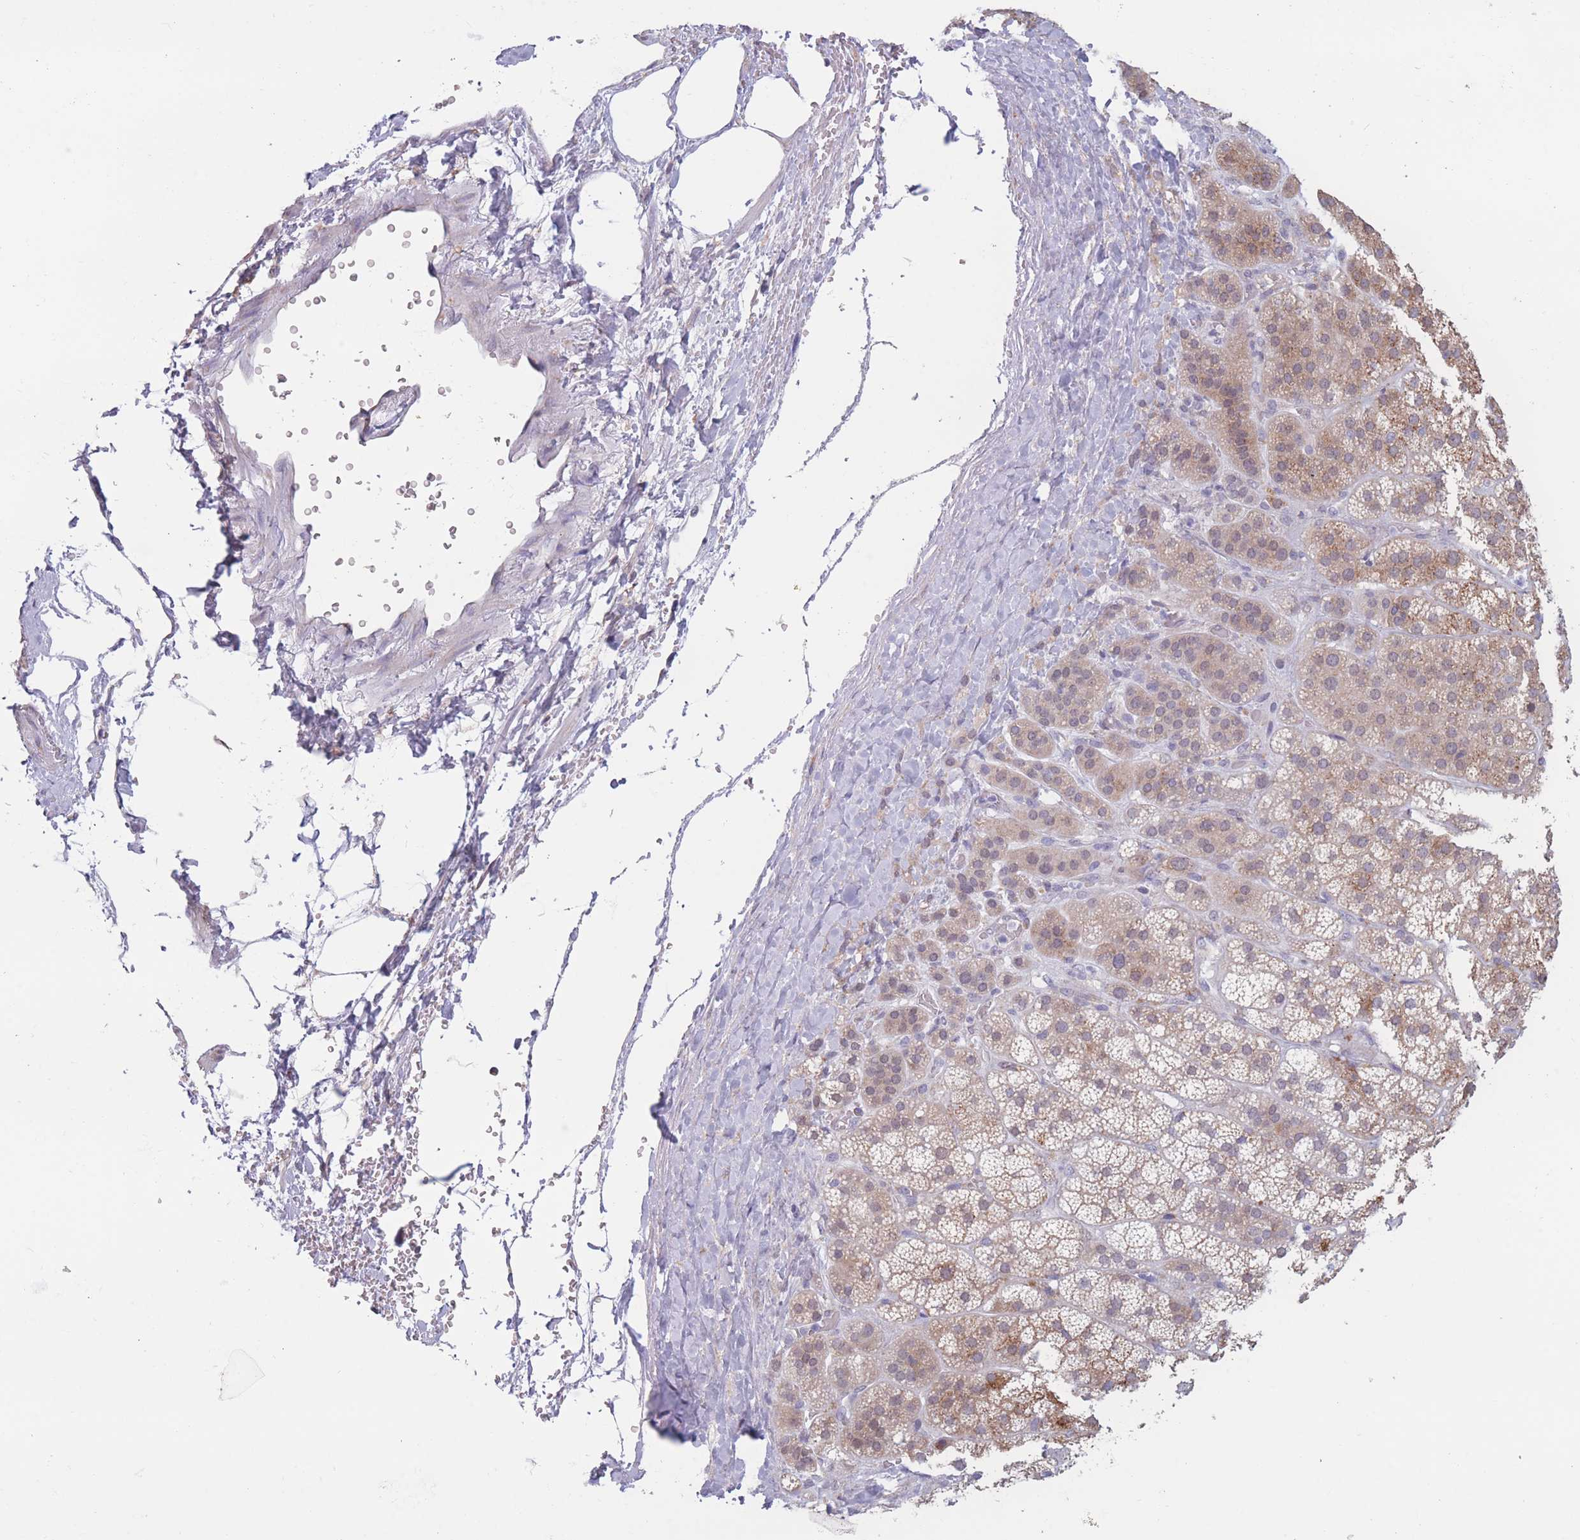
{"staining": {"intensity": "weak", "quantity": "<25%", "location": "cytoplasmic/membranous"}, "tissue": "adrenal gland", "cell_type": "Glandular cells", "image_type": "normal", "snomed": [{"axis": "morphology", "description": "Normal tissue, NOS"}, {"axis": "topography", "description": "Adrenal gland"}], "caption": "There is no significant staining in glandular cells of adrenal gland. (Stains: DAB IHC with hematoxylin counter stain, Microscopy: brightfield microscopy at high magnification).", "gene": "COL27A1", "patient": {"sex": "female", "age": 70}}